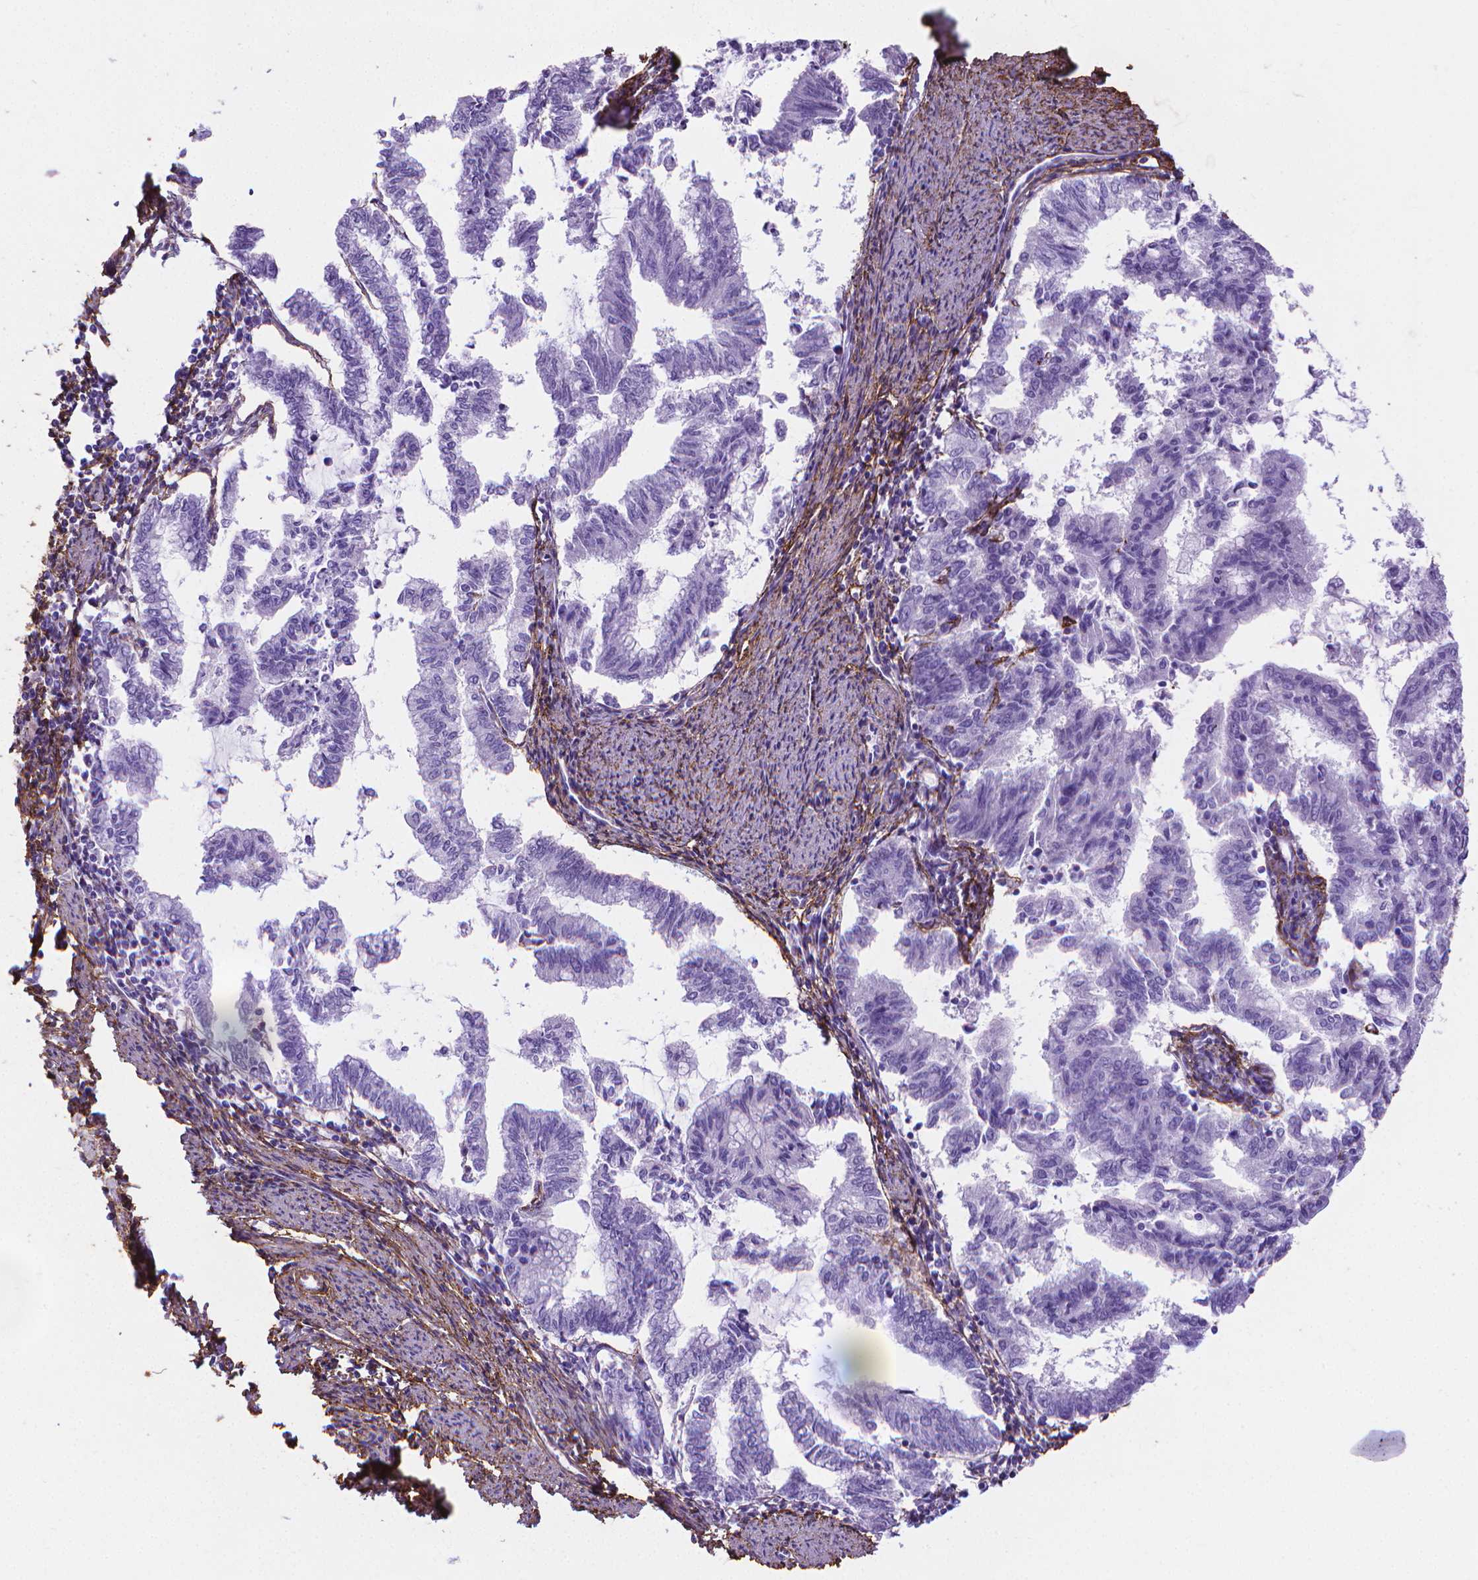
{"staining": {"intensity": "negative", "quantity": "none", "location": "none"}, "tissue": "endometrial cancer", "cell_type": "Tumor cells", "image_type": "cancer", "snomed": [{"axis": "morphology", "description": "Adenocarcinoma, NOS"}, {"axis": "topography", "description": "Endometrium"}], "caption": "Tumor cells show no significant staining in endometrial cancer.", "gene": "MFAP2", "patient": {"sex": "female", "age": 79}}